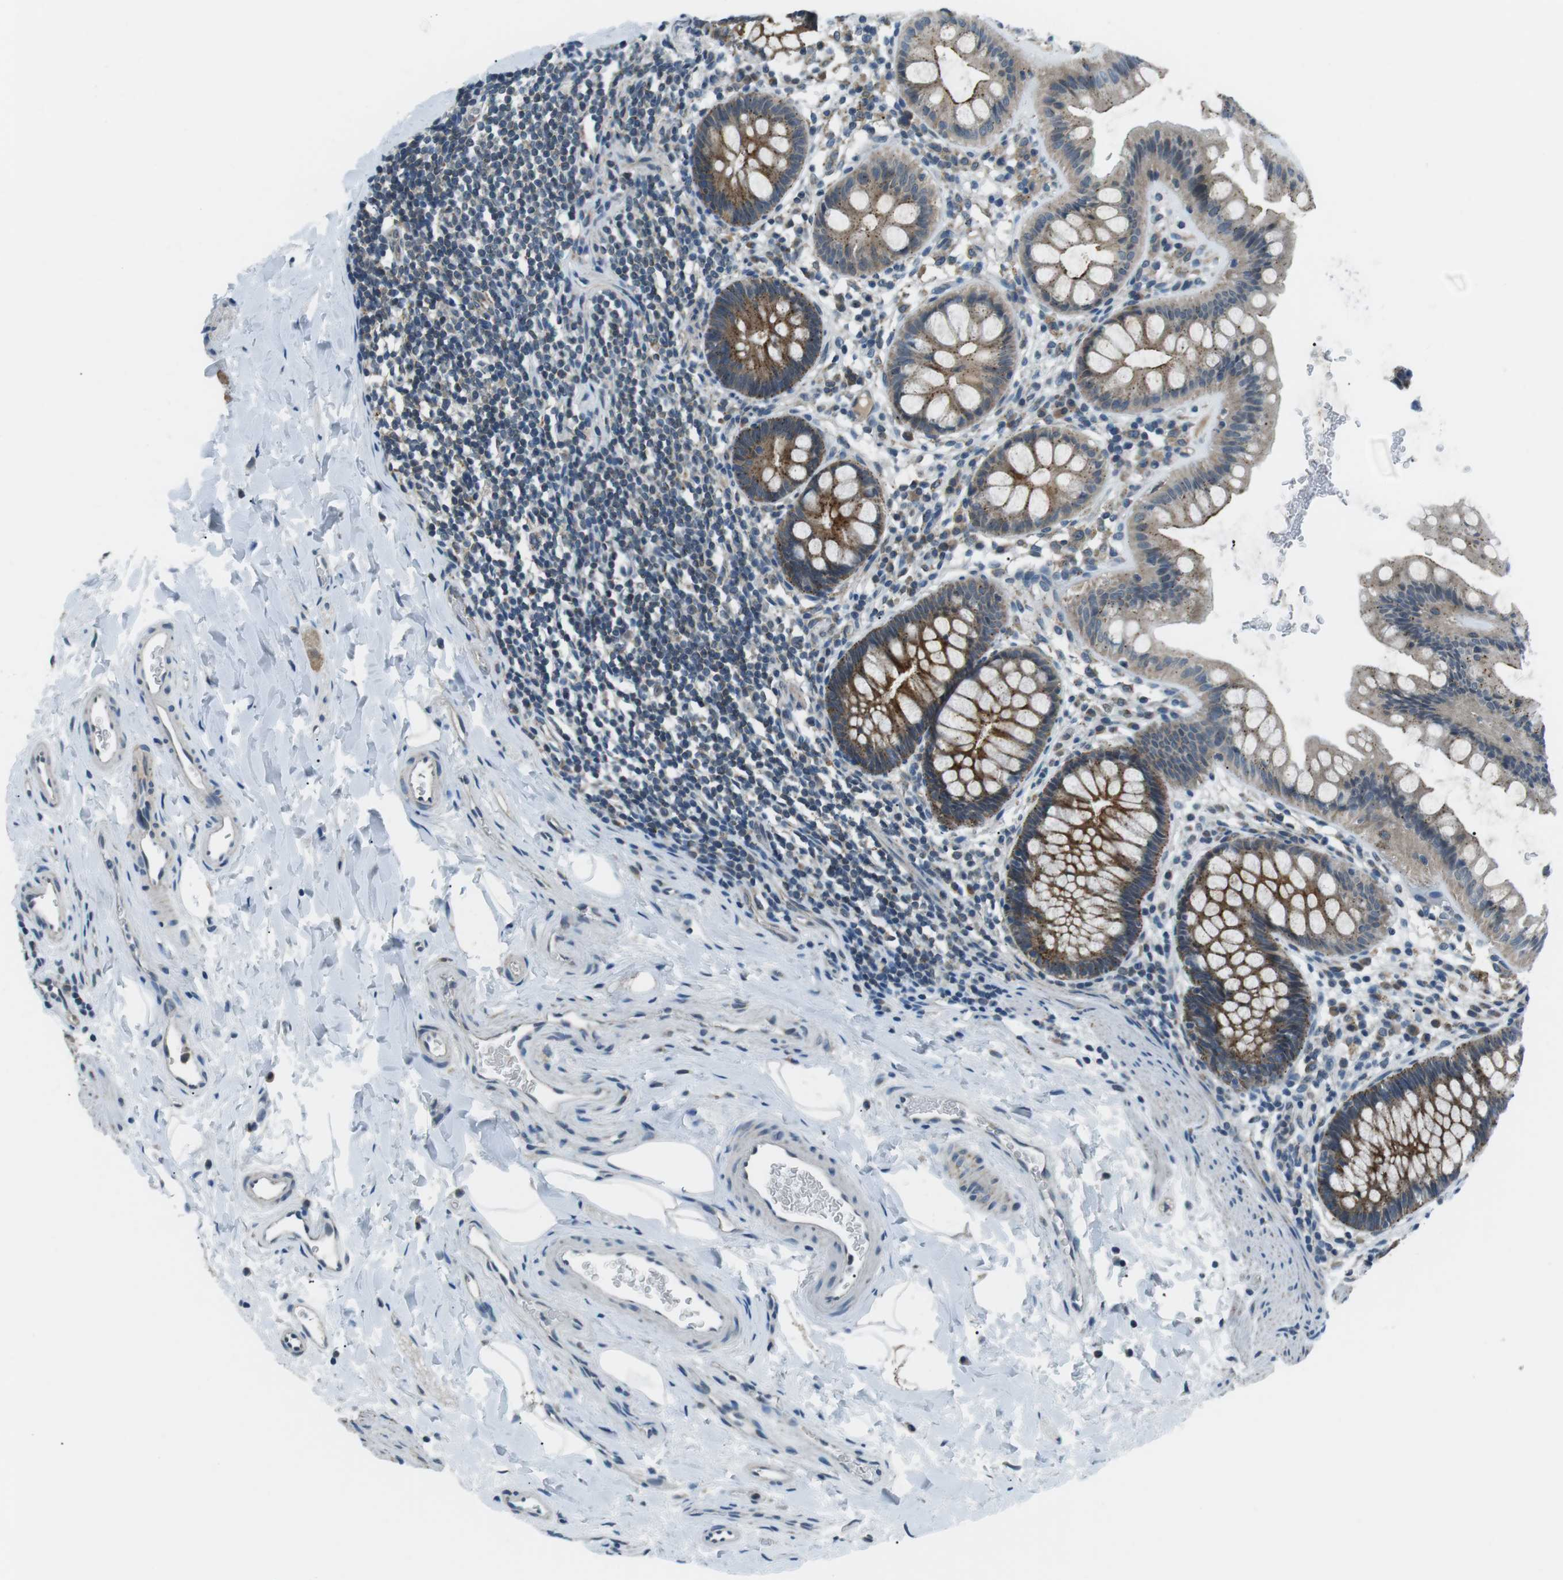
{"staining": {"intensity": "moderate", "quantity": ">75%", "location": "cytoplasmic/membranous"}, "tissue": "rectum", "cell_type": "Glandular cells", "image_type": "normal", "snomed": [{"axis": "morphology", "description": "Normal tissue, NOS"}, {"axis": "topography", "description": "Rectum"}], "caption": "Normal rectum shows moderate cytoplasmic/membranous expression in about >75% of glandular cells, visualized by immunohistochemistry.", "gene": "FAM3B", "patient": {"sex": "female", "age": 24}}